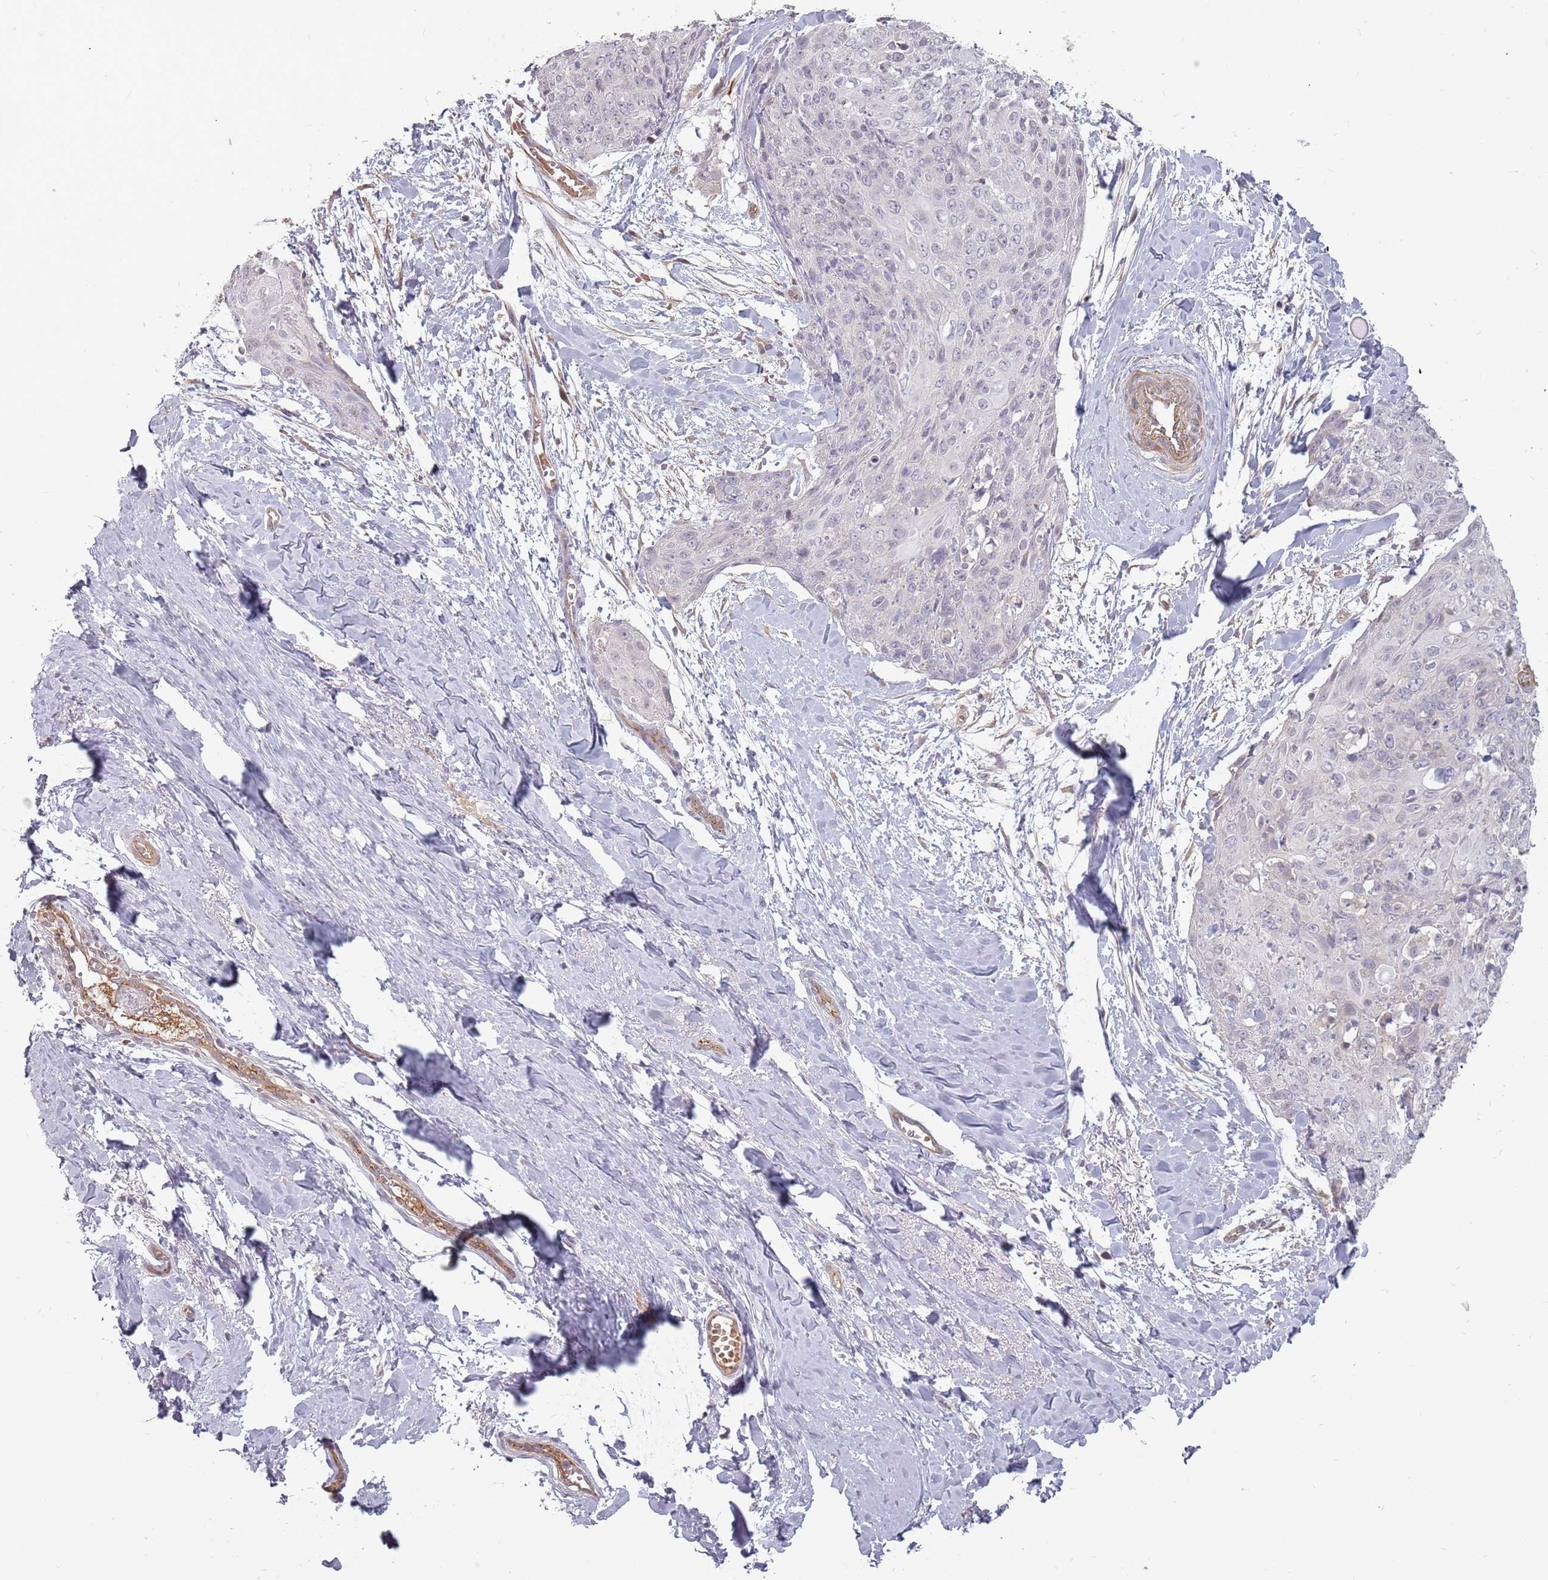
{"staining": {"intensity": "negative", "quantity": "none", "location": "none"}, "tissue": "skin cancer", "cell_type": "Tumor cells", "image_type": "cancer", "snomed": [{"axis": "morphology", "description": "Squamous cell carcinoma, NOS"}, {"axis": "topography", "description": "Skin"}, {"axis": "topography", "description": "Vulva"}], "caption": "The image reveals no staining of tumor cells in squamous cell carcinoma (skin).", "gene": "PPP1R14C", "patient": {"sex": "female", "age": 85}}